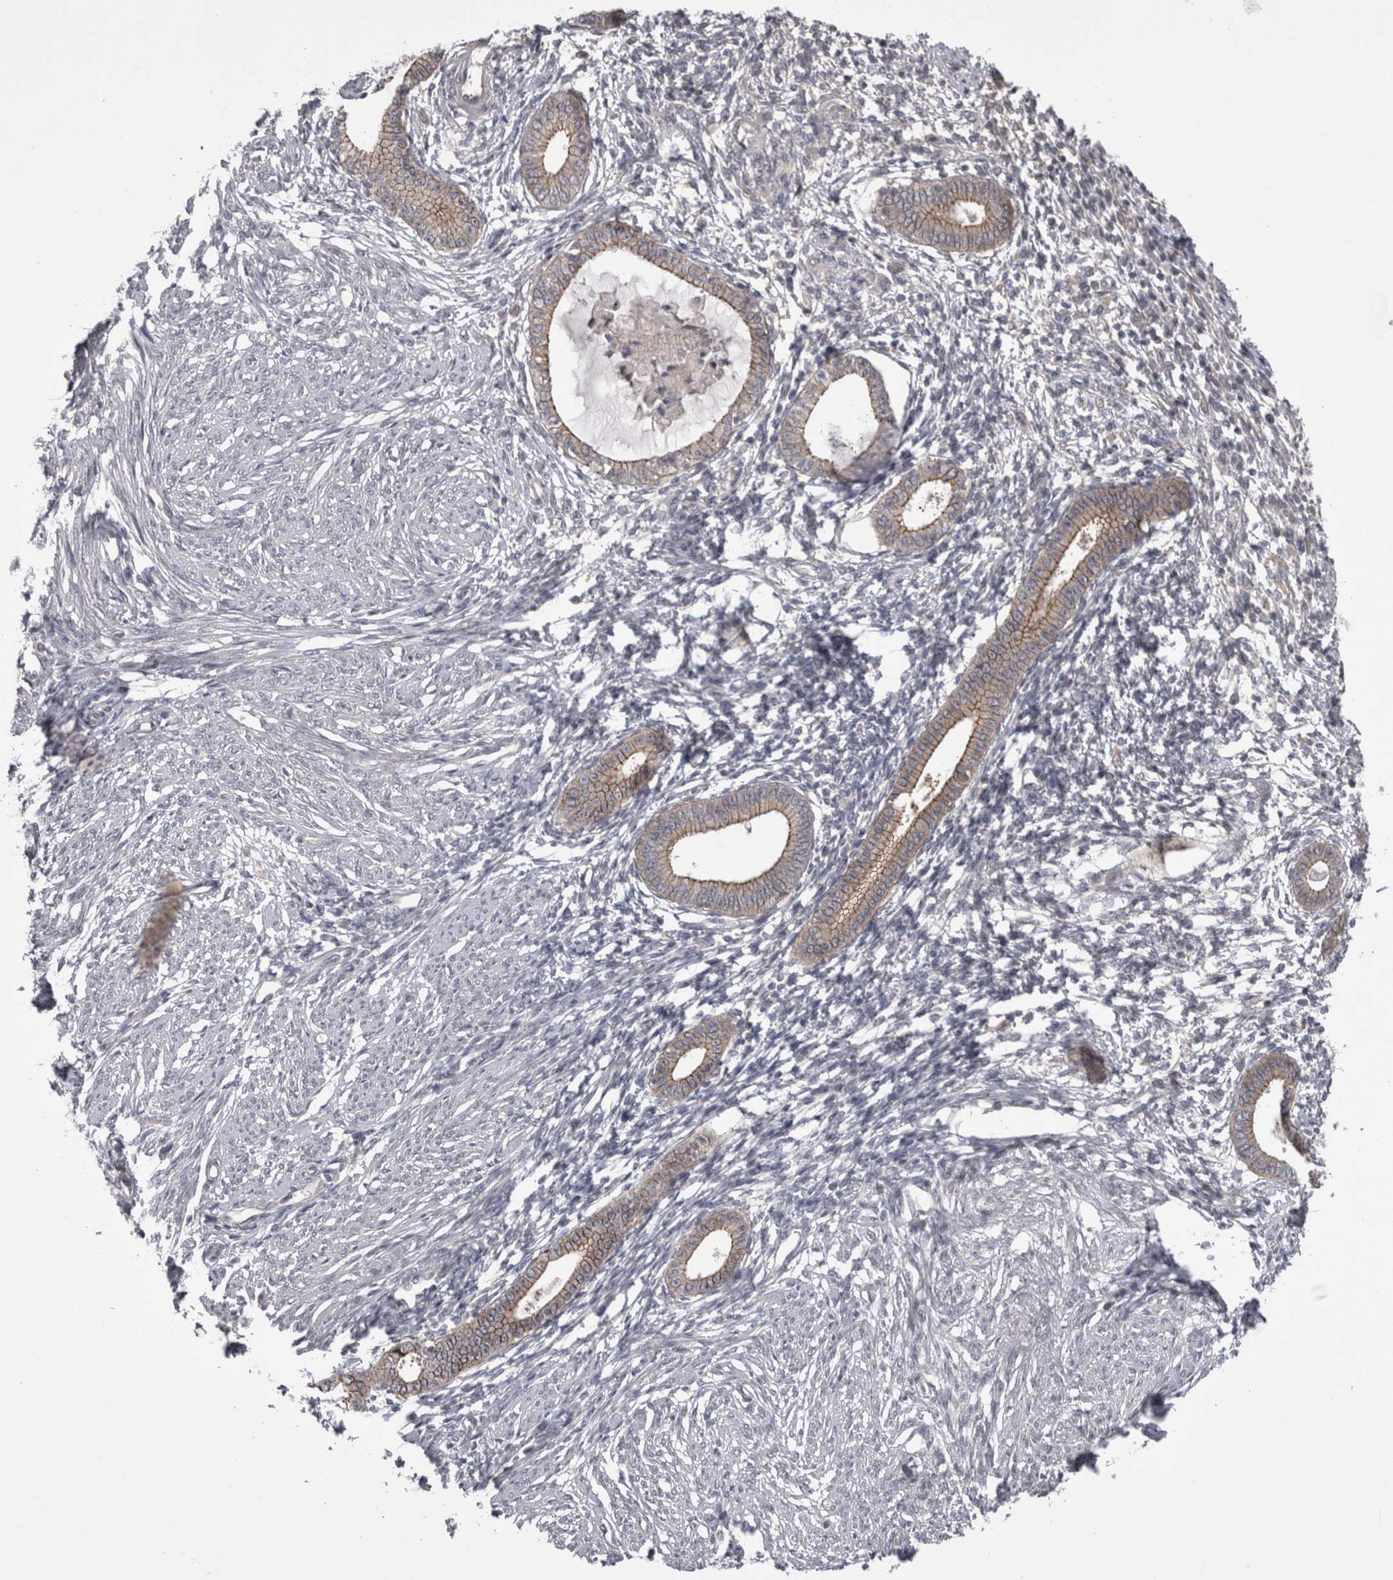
{"staining": {"intensity": "negative", "quantity": "none", "location": "none"}, "tissue": "endometrium", "cell_type": "Cells in endometrial stroma", "image_type": "normal", "snomed": [{"axis": "morphology", "description": "Normal tissue, NOS"}, {"axis": "topography", "description": "Endometrium"}], "caption": "Micrograph shows no significant protein positivity in cells in endometrial stroma of benign endometrium. (DAB (3,3'-diaminobenzidine) immunohistochemistry (IHC), high magnification).", "gene": "NENF", "patient": {"sex": "female", "age": 56}}